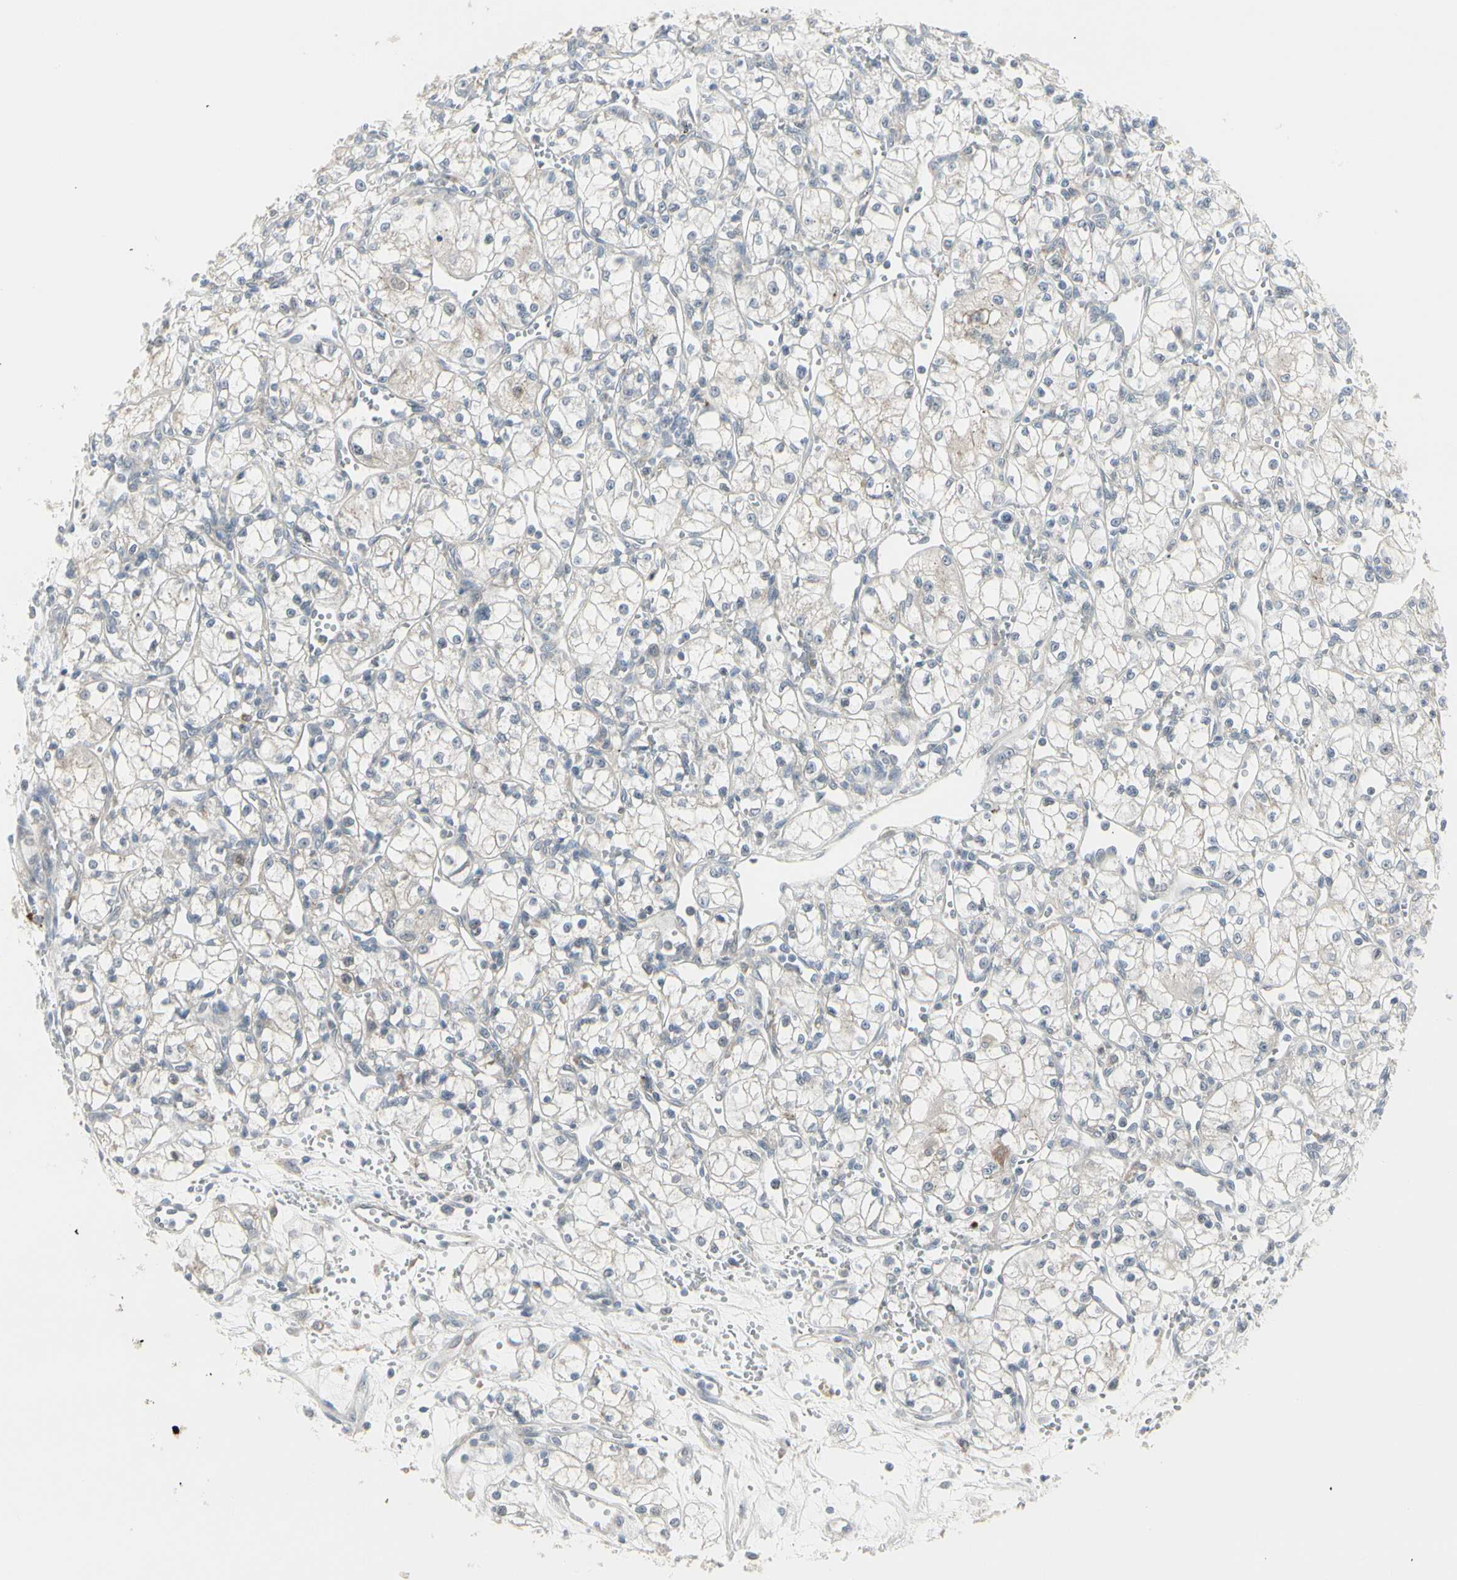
{"staining": {"intensity": "negative", "quantity": "none", "location": "none"}, "tissue": "renal cancer", "cell_type": "Tumor cells", "image_type": "cancer", "snomed": [{"axis": "morphology", "description": "Normal tissue, NOS"}, {"axis": "morphology", "description": "Adenocarcinoma, NOS"}, {"axis": "topography", "description": "Kidney"}], "caption": "A photomicrograph of human renal cancer is negative for staining in tumor cells.", "gene": "GRN", "patient": {"sex": "male", "age": 59}}